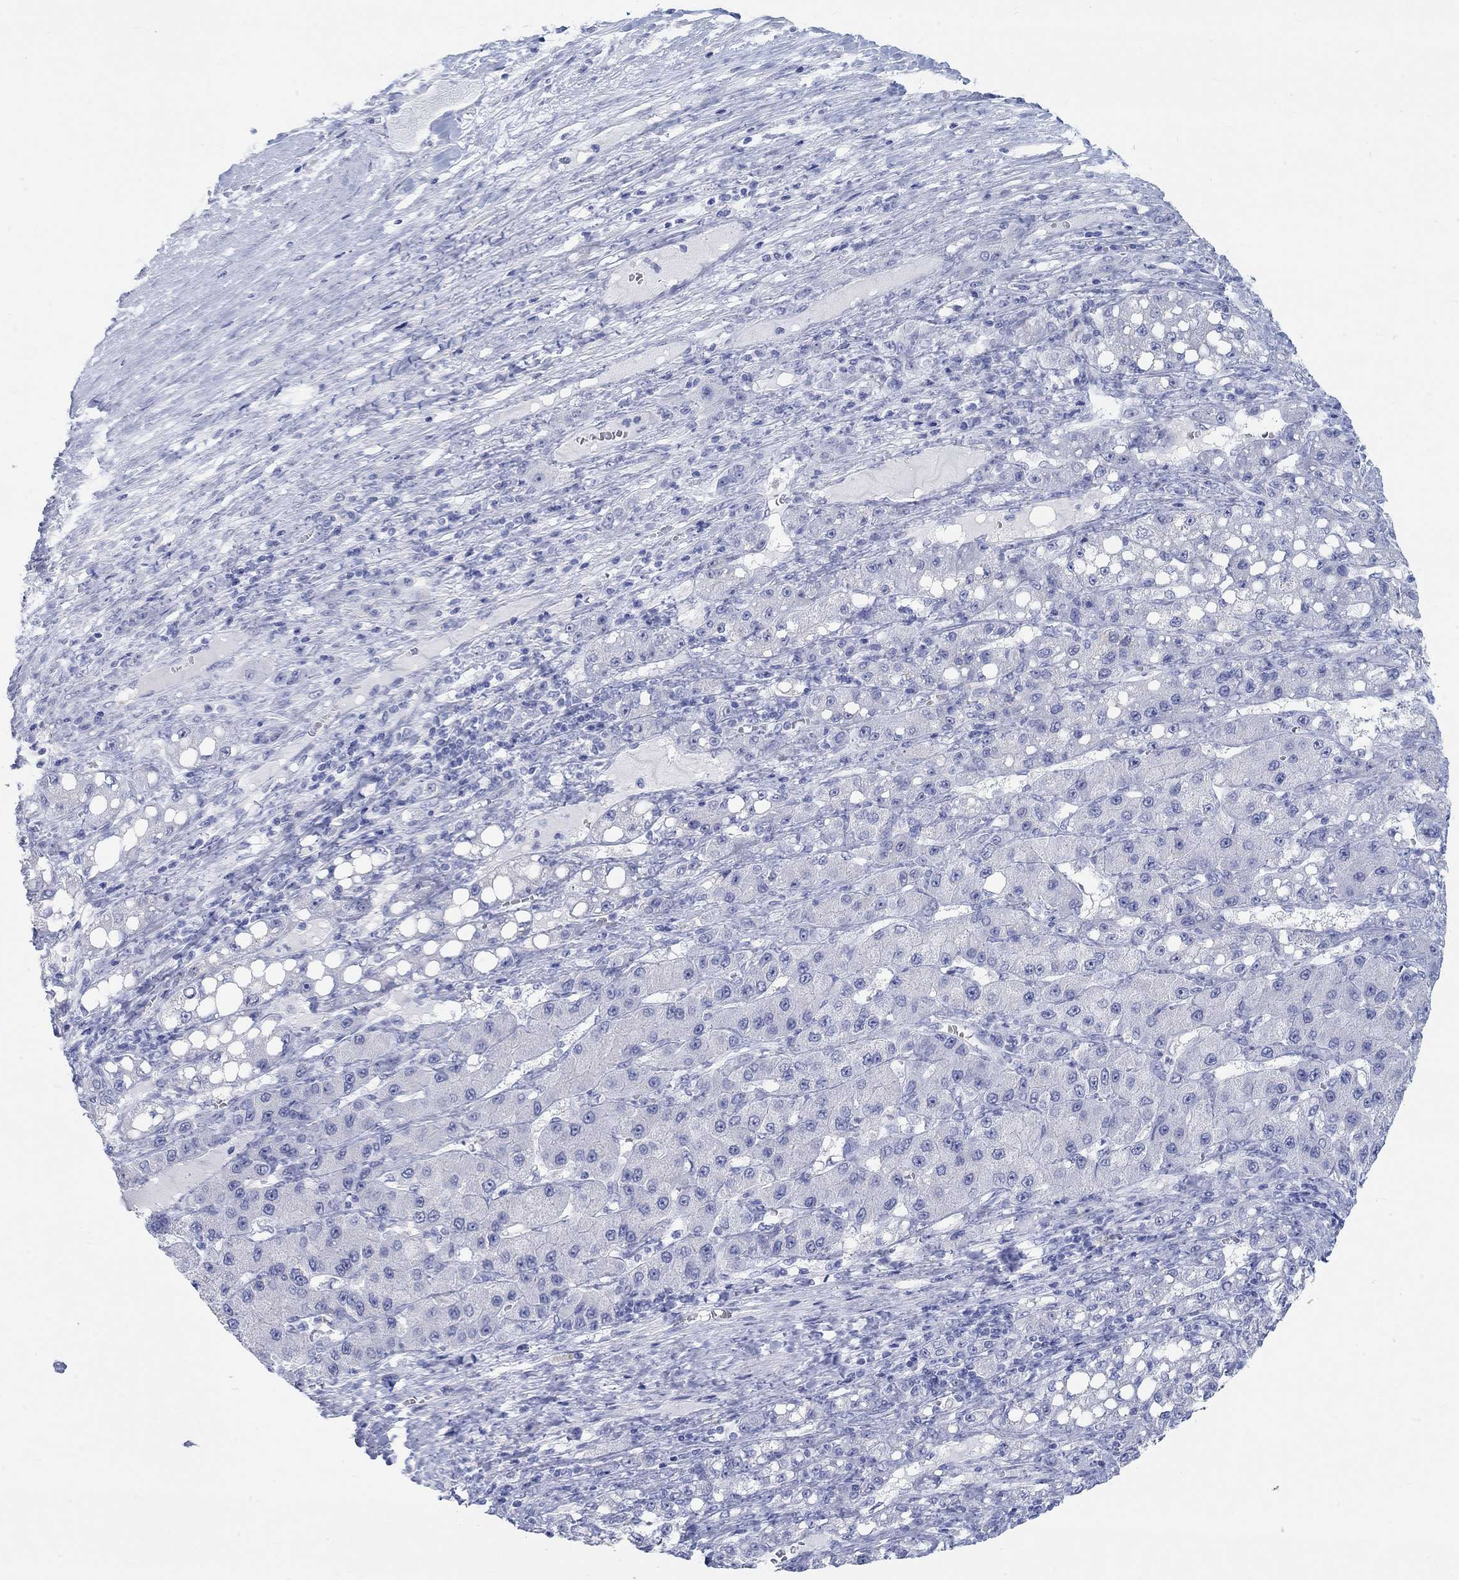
{"staining": {"intensity": "negative", "quantity": "none", "location": "none"}, "tissue": "liver cancer", "cell_type": "Tumor cells", "image_type": "cancer", "snomed": [{"axis": "morphology", "description": "Carcinoma, Hepatocellular, NOS"}, {"axis": "topography", "description": "Liver"}], "caption": "This is a histopathology image of IHC staining of liver hepatocellular carcinoma, which shows no staining in tumor cells. Brightfield microscopy of immunohistochemistry (IHC) stained with DAB (3,3'-diaminobenzidine) (brown) and hematoxylin (blue), captured at high magnification.", "gene": "GRIA3", "patient": {"sex": "female", "age": 65}}